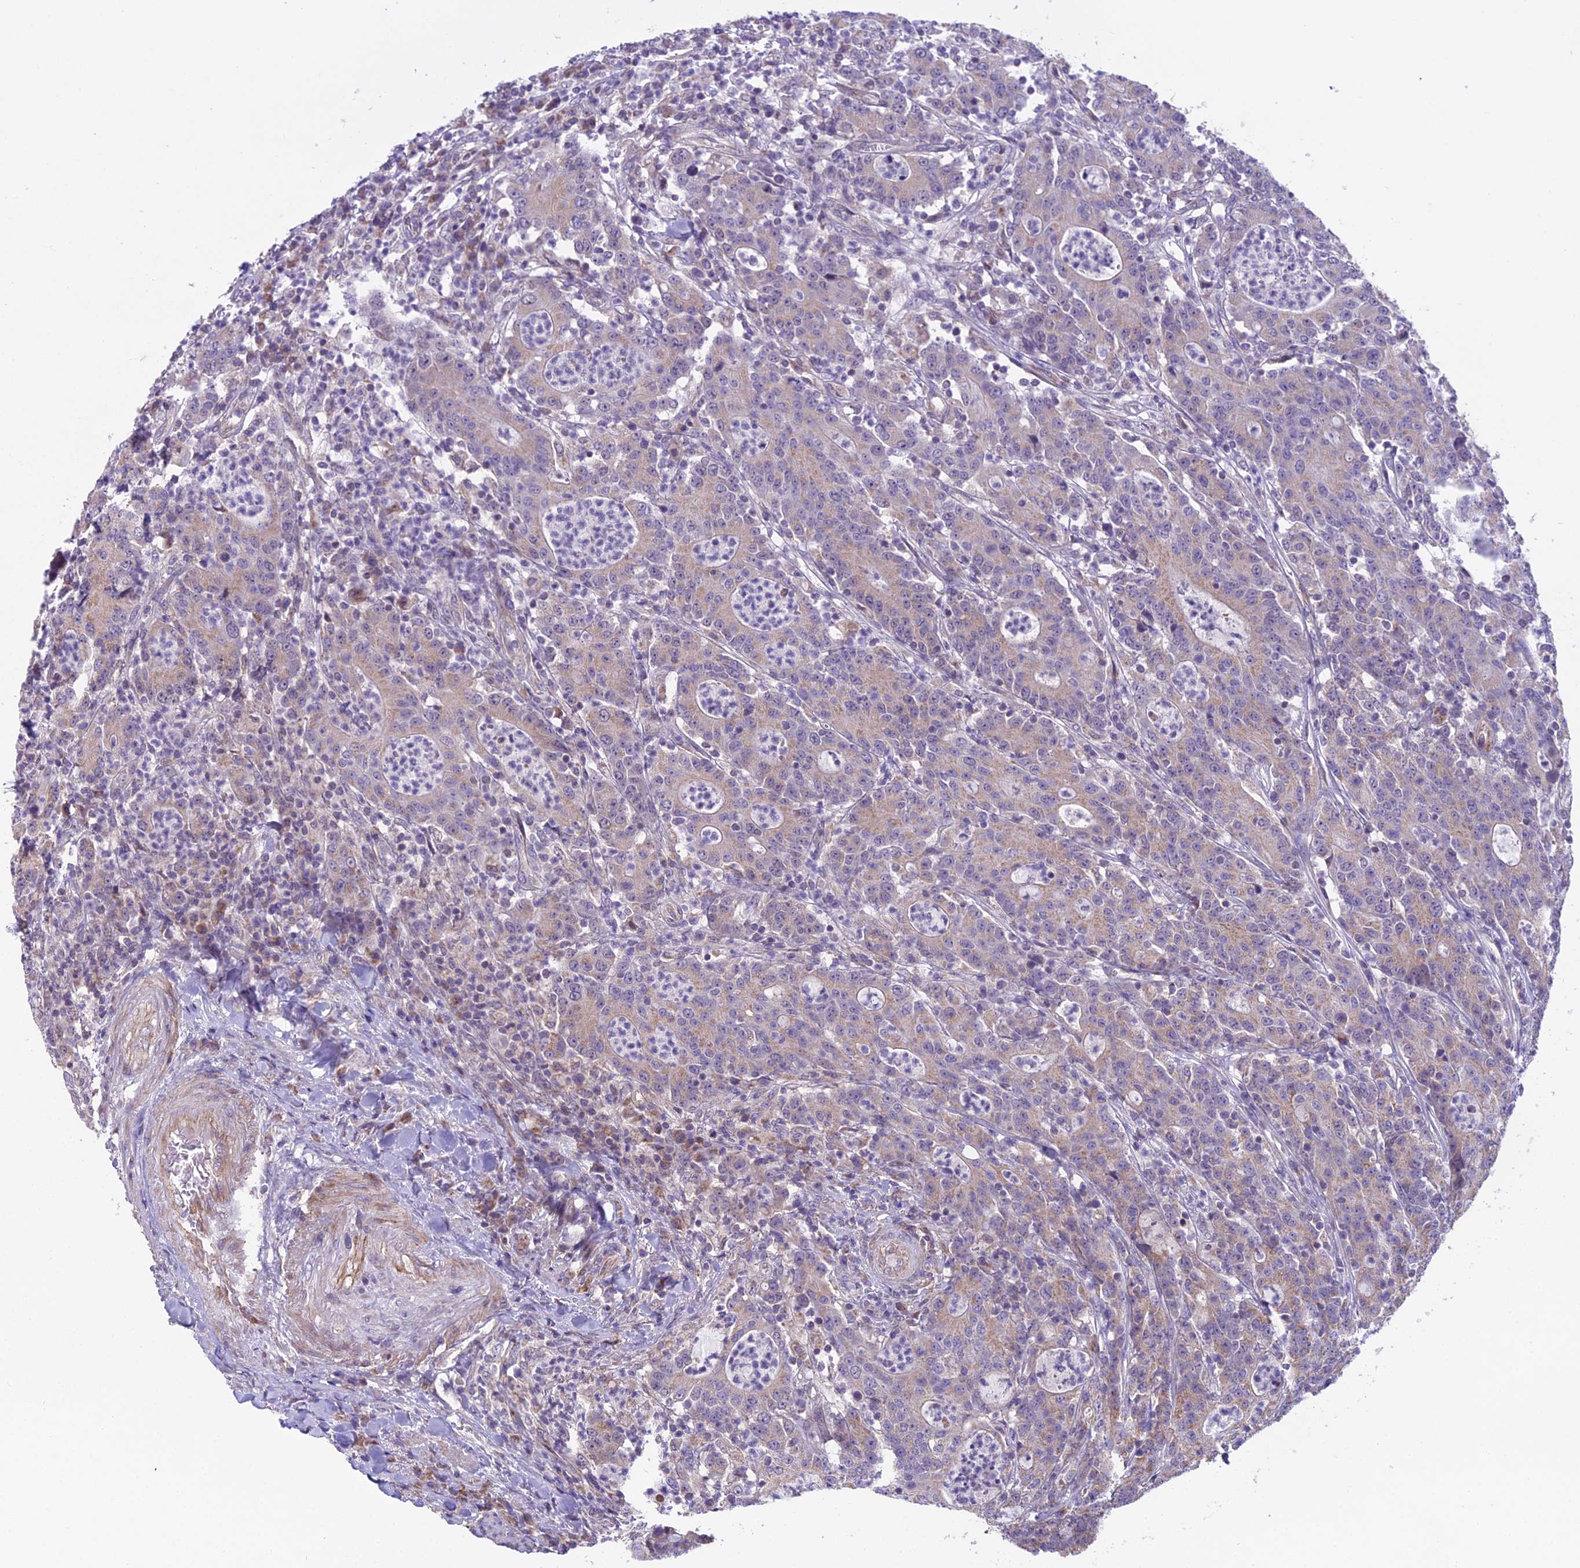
{"staining": {"intensity": "negative", "quantity": "none", "location": "none"}, "tissue": "colorectal cancer", "cell_type": "Tumor cells", "image_type": "cancer", "snomed": [{"axis": "morphology", "description": "Adenocarcinoma, NOS"}, {"axis": "topography", "description": "Colon"}], "caption": "IHC histopathology image of neoplastic tissue: human colorectal cancer (adenocarcinoma) stained with DAB (3,3'-diaminobenzidine) exhibits no significant protein expression in tumor cells.", "gene": "DUS2", "patient": {"sex": "male", "age": 83}}